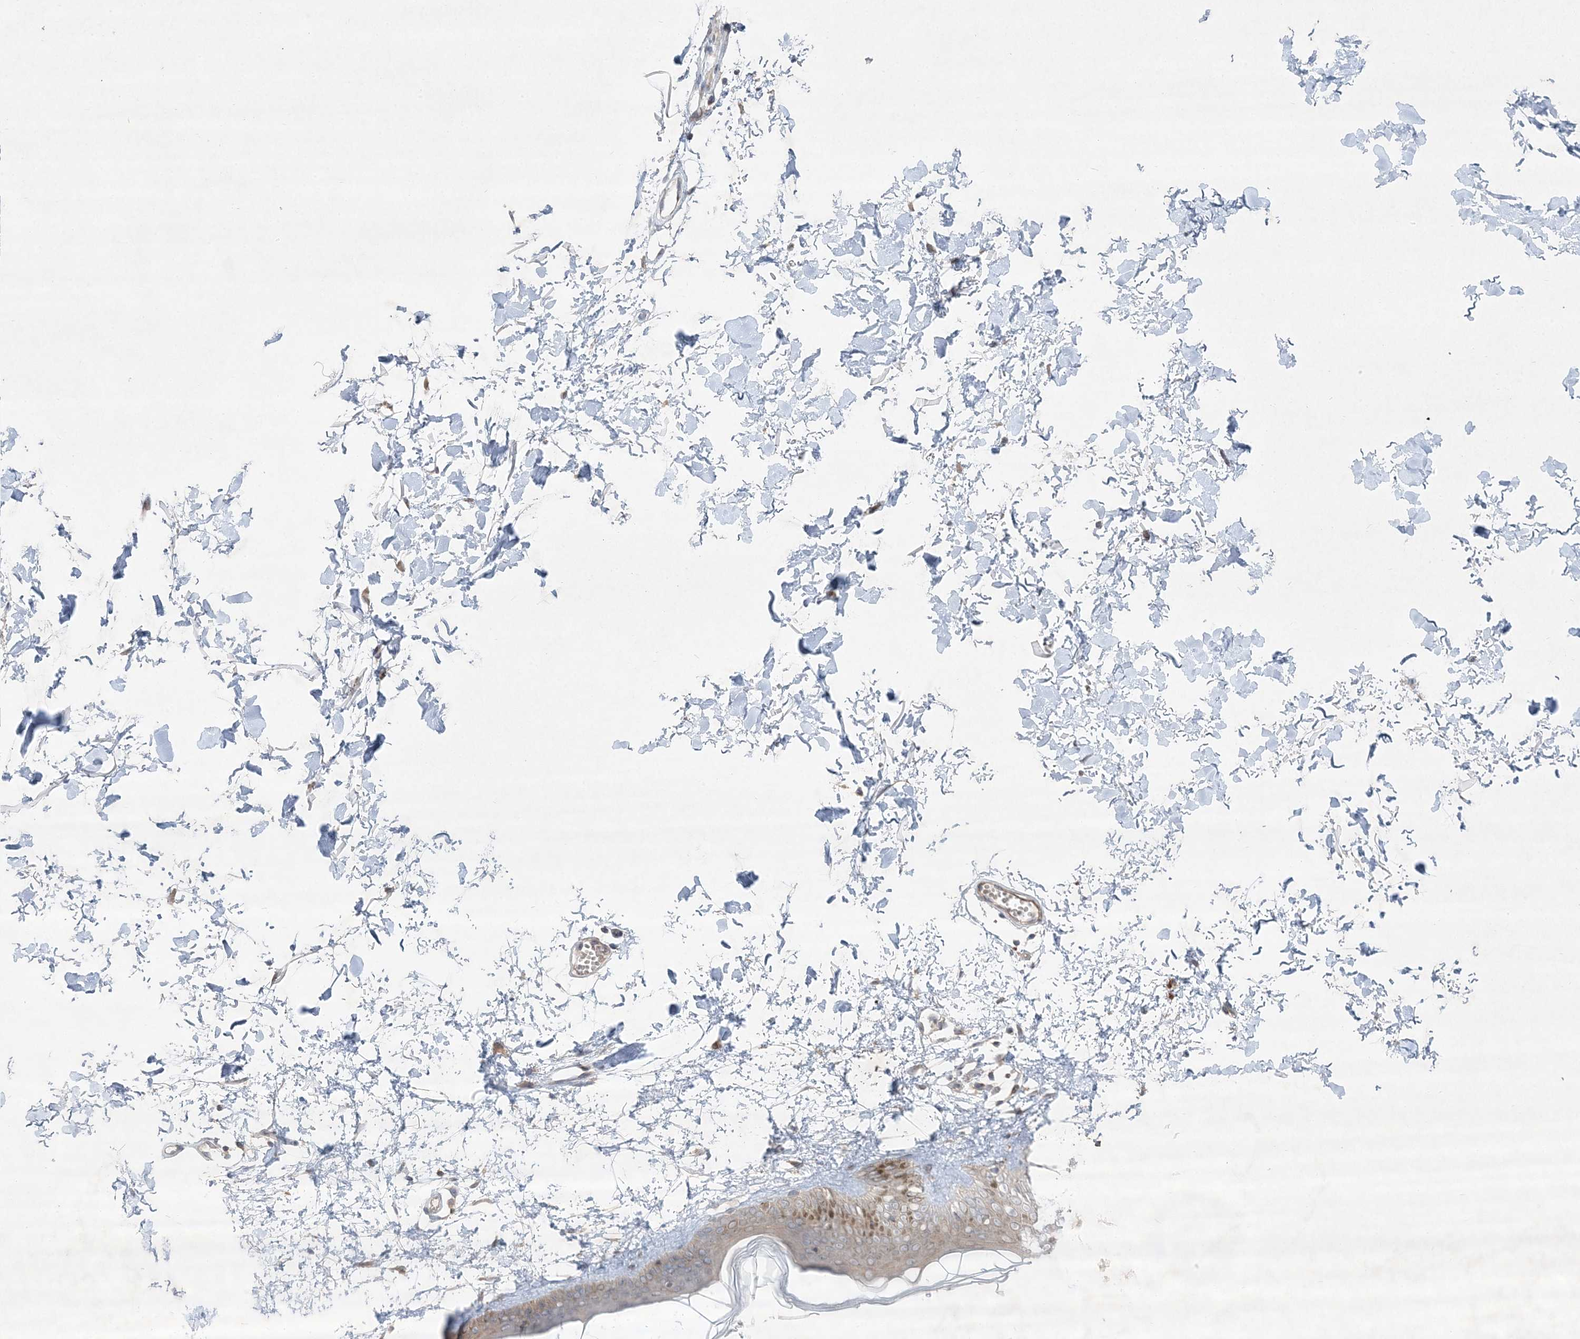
{"staining": {"intensity": "moderate", "quantity": "25%-75%", "location": "cytoplasmic/membranous"}, "tissue": "skin", "cell_type": "Fibroblasts", "image_type": "normal", "snomed": [{"axis": "morphology", "description": "Normal tissue, NOS"}, {"axis": "topography", "description": "Skin"}], "caption": "This is a histology image of immunohistochemistry staining of normal skin, which shows moderate expression in the cytoplasmic/membranous of fibroblasts.", "gene": "CLNK", "patient": {"sex": "female", "age": 58}}